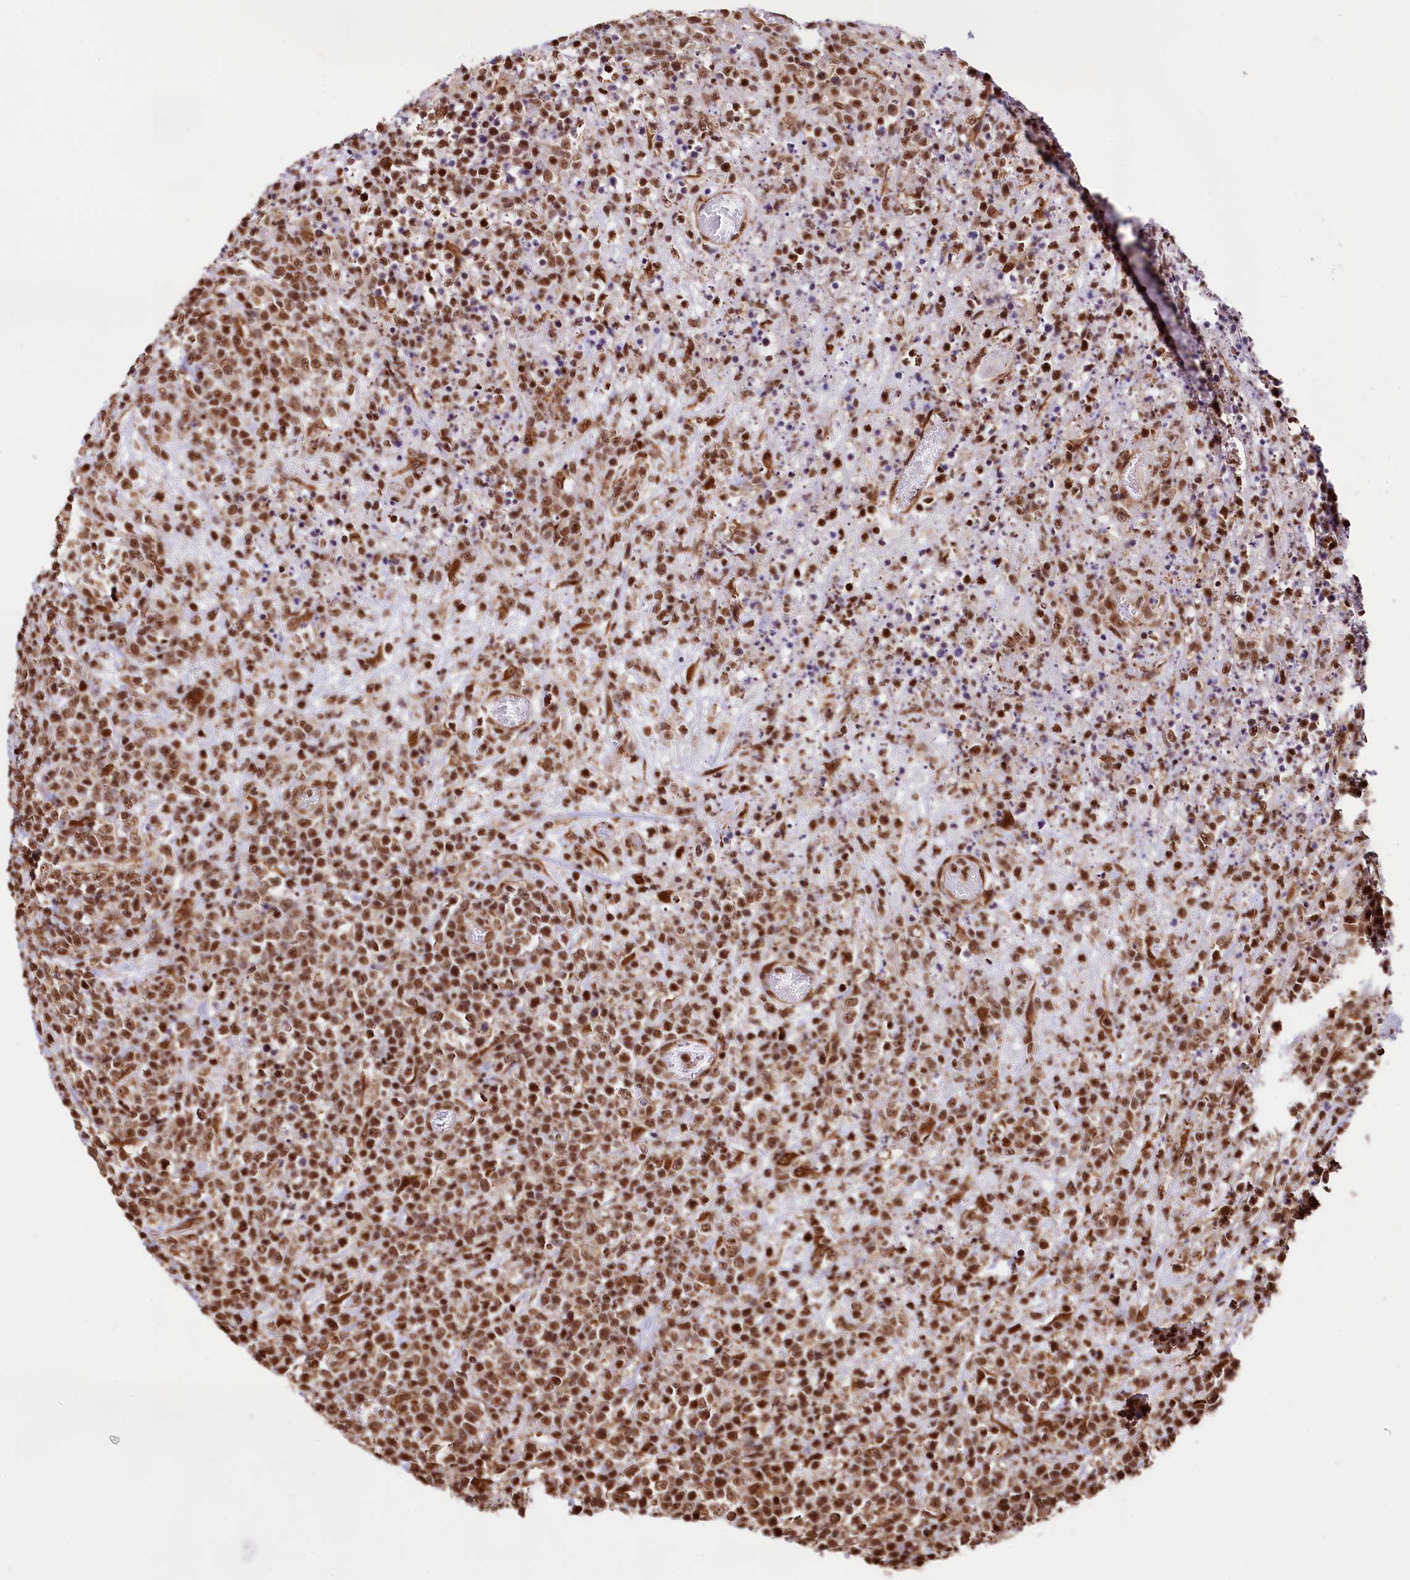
{"staining": {"intensity": "moderate", "quantity": ">75%", "location": "nuclear"}, "tissue": "lymphoma", "cell_type": "Tumor cells", "image_type": "cancer", "snomed": [{"axis": "morphology", "description": "Malignant lymphoma, non-Hodgkin's type, High grade"}, {"axis": "topography", "description": "Colon"}], "caption": "This histopathology image displays immunohistochemistry staining of human lymphoma, with medium moderate nuclear staining in about >75% of tumor cells.", "gene": "PDS5B", "patient": {"sex": "female", "age": 53}}